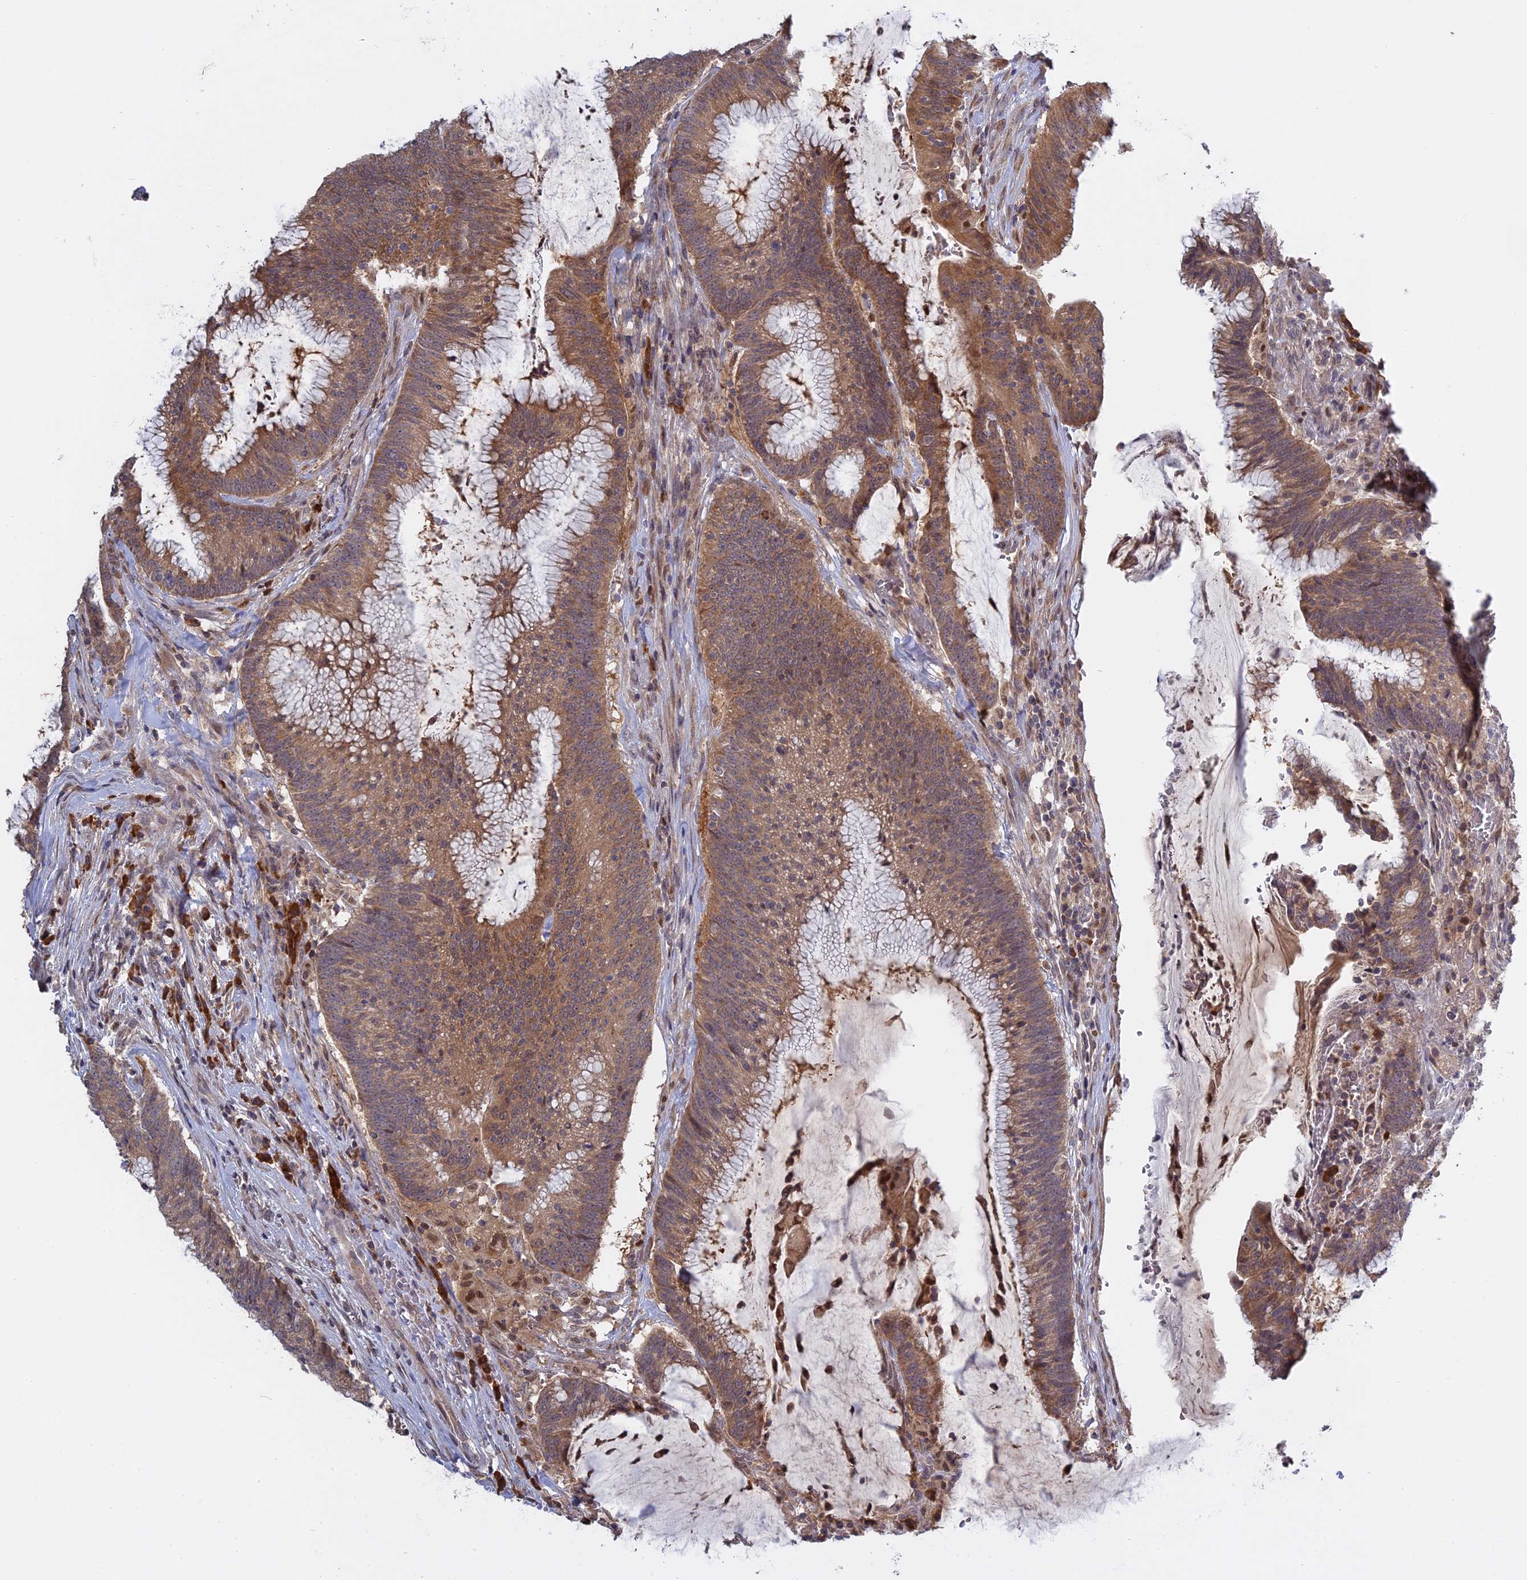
{"staining": {"intensity": "moderate", "quantity": ">75%", "location": "cytoplasmic/membranous"}, "tissue": "colorectal cancer", "cell_type": "Tumor cells", "image_type": "cancer", "snomed": [{"axis": "morphology", "description": "Adenocarcinoma, NOS"}, {"axis": "topography", "description": "Rectum"}], "caption": "There is medium levels of moderate cytoplasmic/membranous expression in tumor cells of adenocarcinoma (colorectal), as demonstrated by immunohistochemical staining (brown color).", "gene": "TMEM208", "patient": {"sex": "female", "age": 77}}